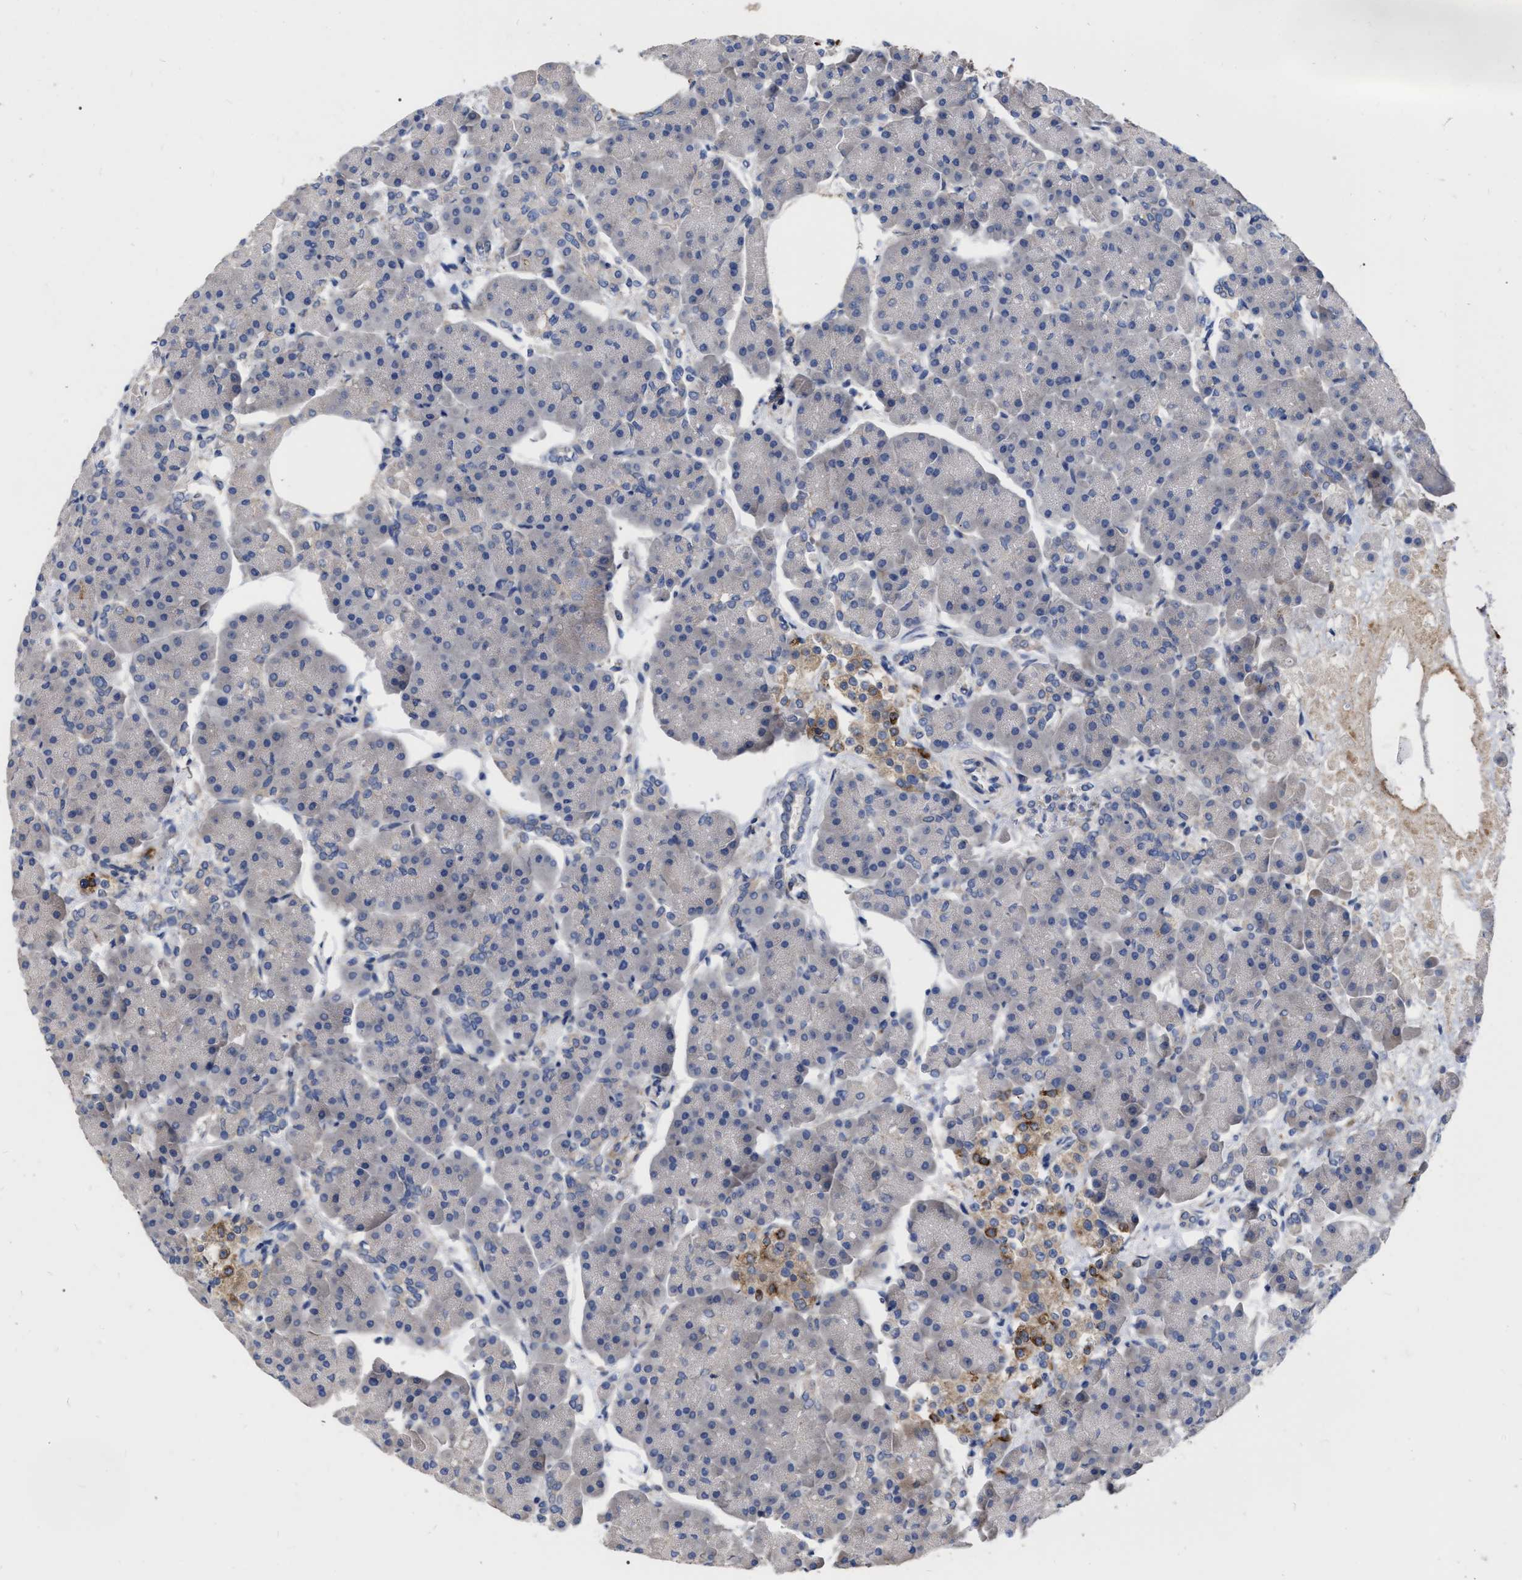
{"staining": {"intensity": "negative", "quantity": "none", "location": "none"}, "tissue": "pancreas", "cell_type": "Exocrine glandular cells", "image_type": "normal", "snomed": [{"axis": "morphology", "description": "Normal tissue, NOS"}, {"axis": "topography", "description": "Pancreas"}], "caption": "Histopathology image shows no significant protein expression in exocrine glandular cells of benign pancreas.", "gene": "MLST8", "patient": {"sex": "female", "age": 70}}